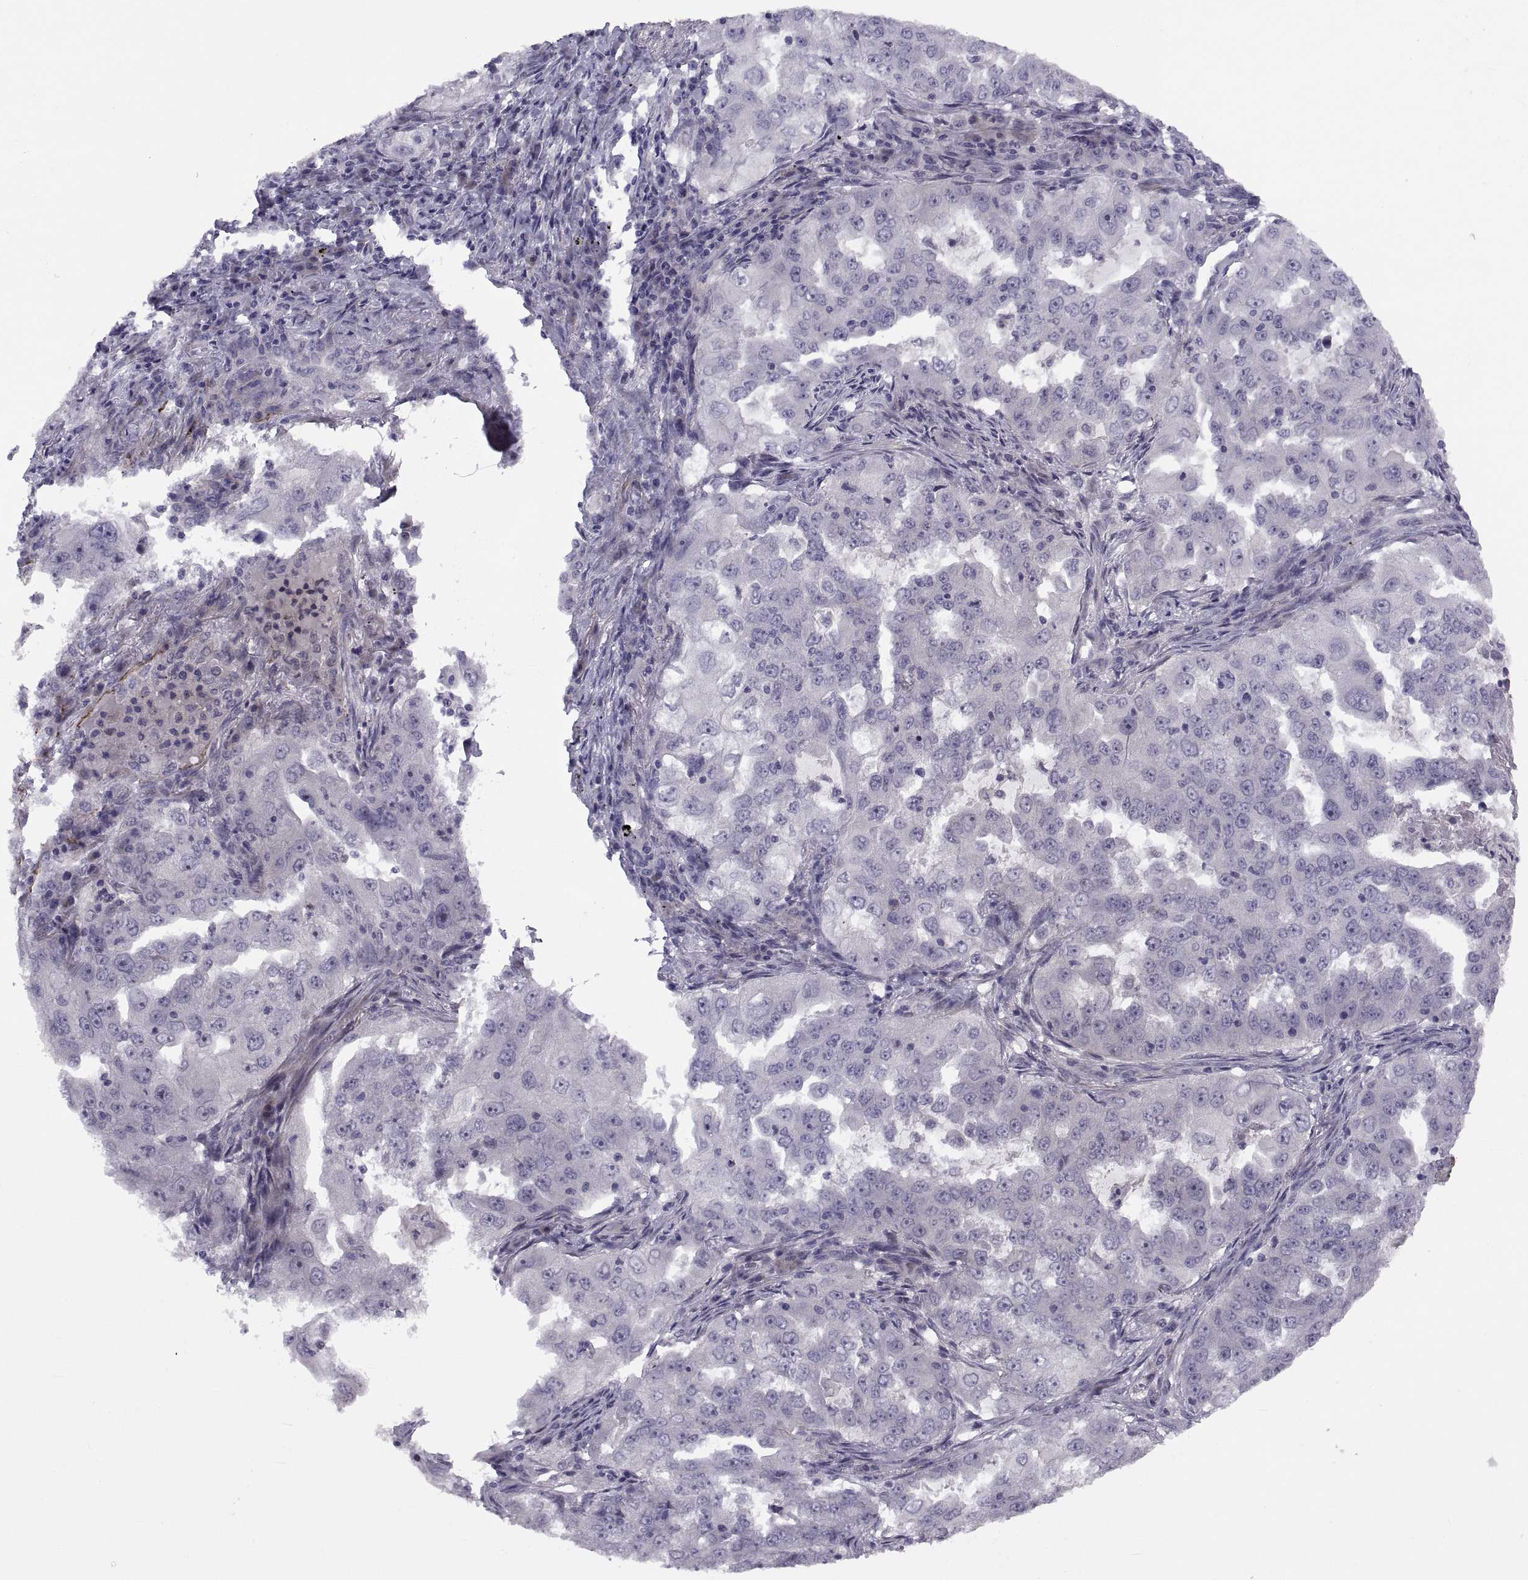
{"staining": {"intensity": "negative", "quantity": "none", "location": "none"}, "tissue": "lung cancer", "cell_type": "Tumor cells", "image_type": "cancer", "snomed": [{"axis": "morphology", "description": "Adenocarcinoma, NOS"}, {"axis": "topography", "description": "Lung"}], "caption": "Protein analysis of lung cancer (adenocarcinoma) exhibits no significant expression in tumor cells.", "gene": "TMEM158", "patient": {"sex": "female", "age": 61}}